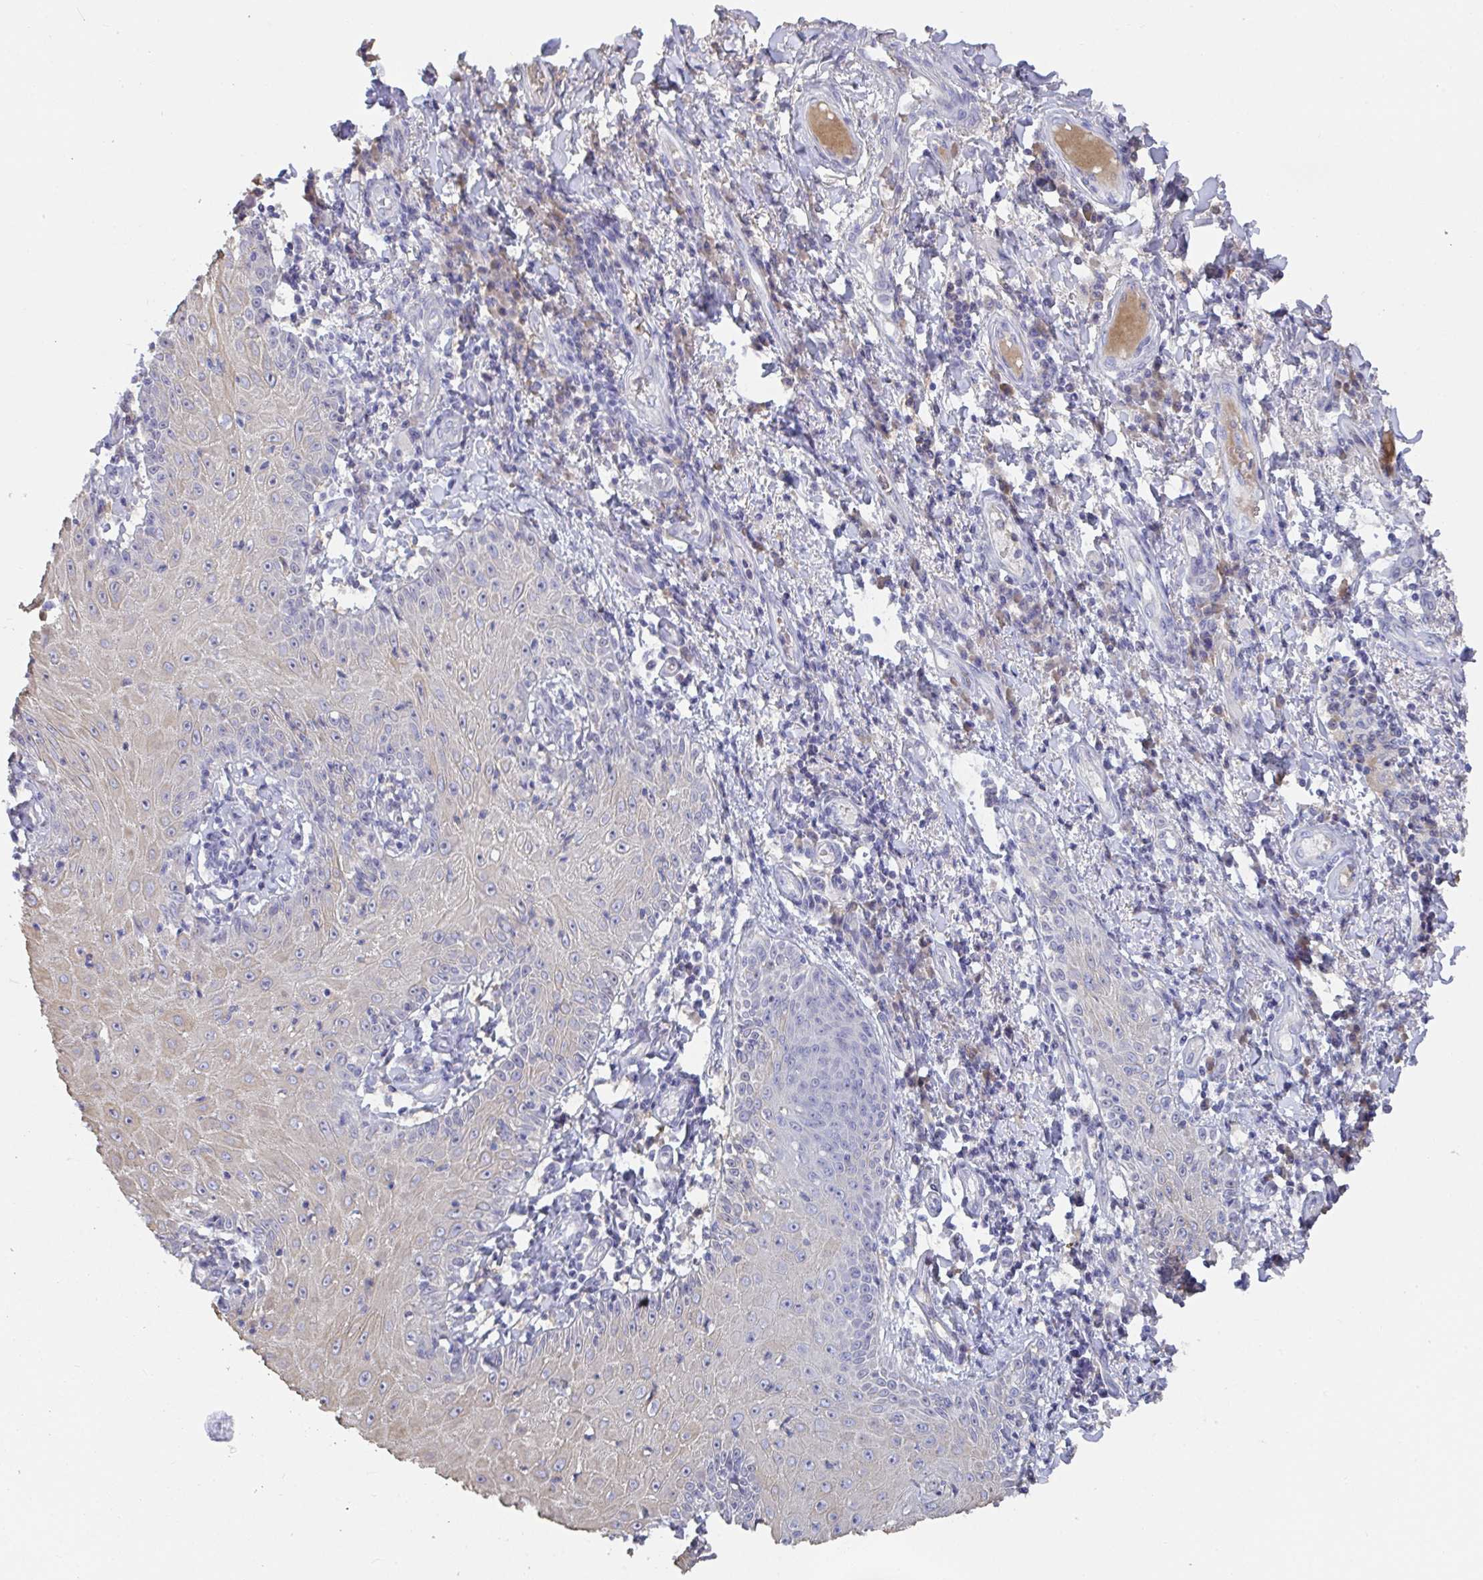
{"staining": {"intensity": "negative", "quantity": "none", "location": "none"}, "tissue": "skin cancer", "cell_type": "Tumor cells", "image_type": "cancer", "snomed": [{"axis": "morphology", "description": "Squamous cell carcinoma, NOS"}, {"axis": "topography", "description": "Skin"}], "caption": "A high-resolution image shows immunohistochemistry staining of skin squamous cell carcinoma, which reveals no significant staining in tumor cells.", "gene": "ANO5", "patient": {"sex": "male", "age": 70}}